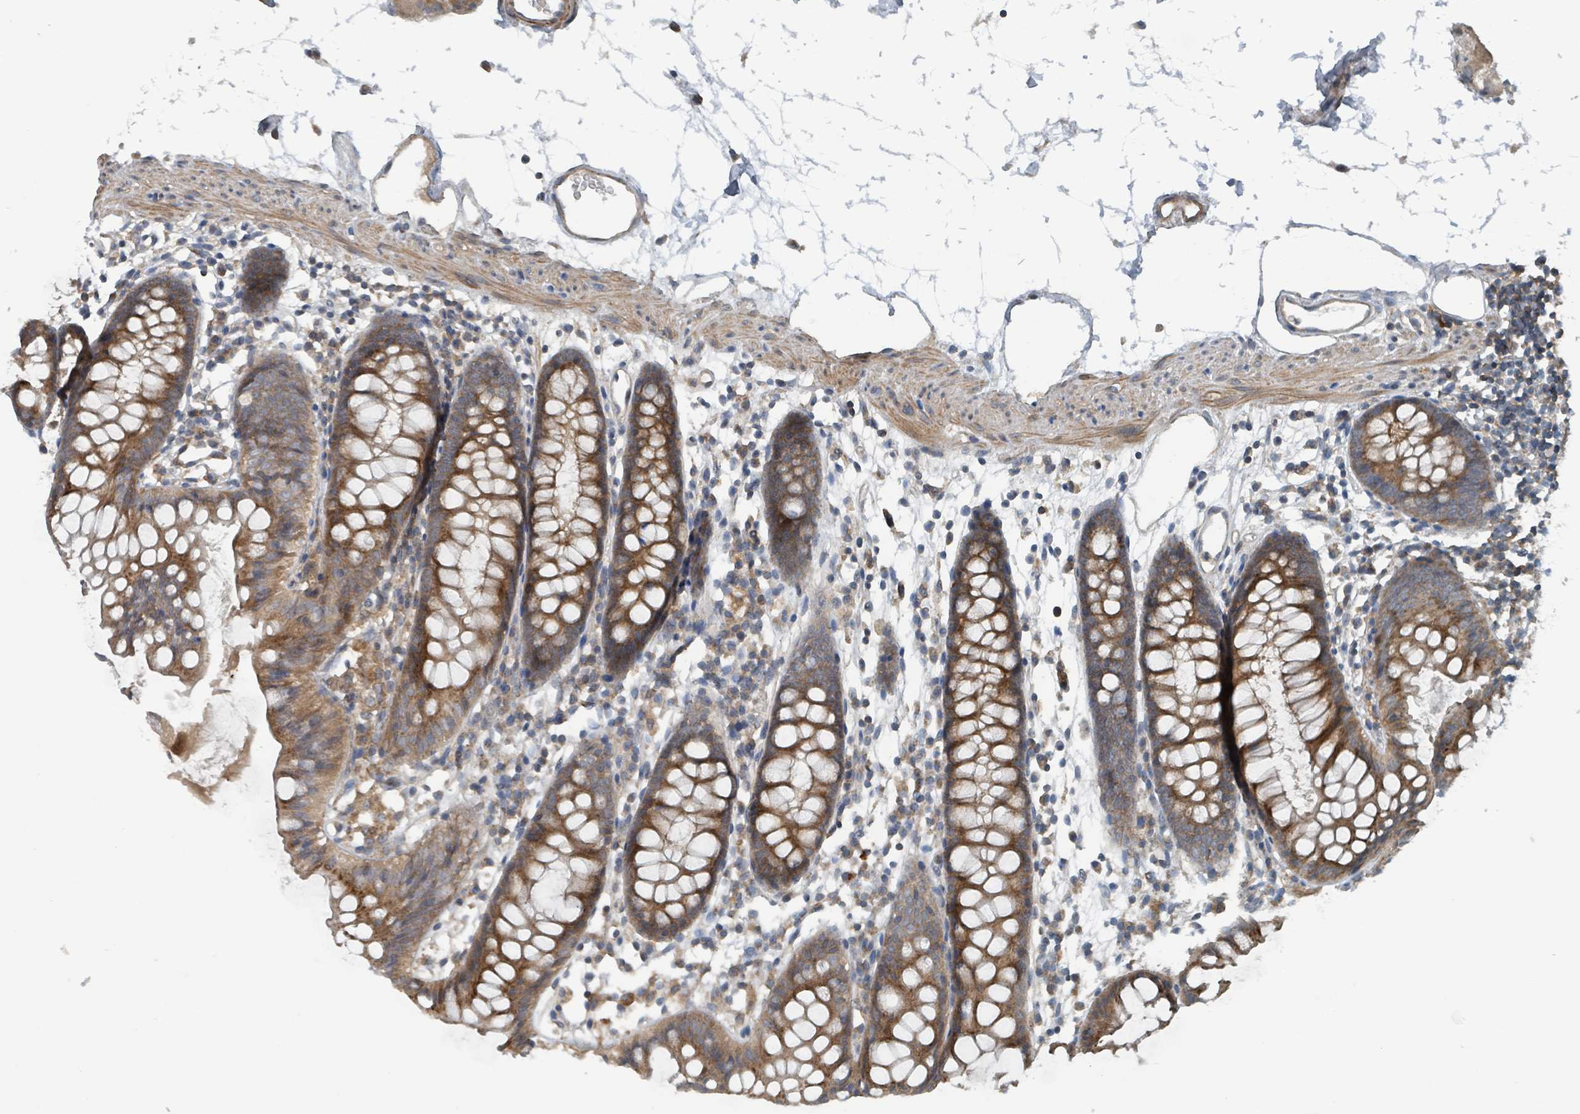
{"staining": {"intensity": "moderate", "quantity": ">75%", "location": "cytoplasmic/membranous"}, "tissue": "colon", "cell_type": "Endothelial cells", "image_type": "normal", "snomed": [{"axis": "morphology", "description": "Normal tissue, NOS"}, {"axis": "topography", "description": "Colon"}], "caption": "Immunohistochemistry micrograph of unremarkable human colon stained for a protein (brown), which demonstrates medium levels of moderate cytoplasmic/membranous positivity in approximately >75% of endothelial cells.", "gene": "ACBD4", "patient": {"sex": "female", "age": 82}}